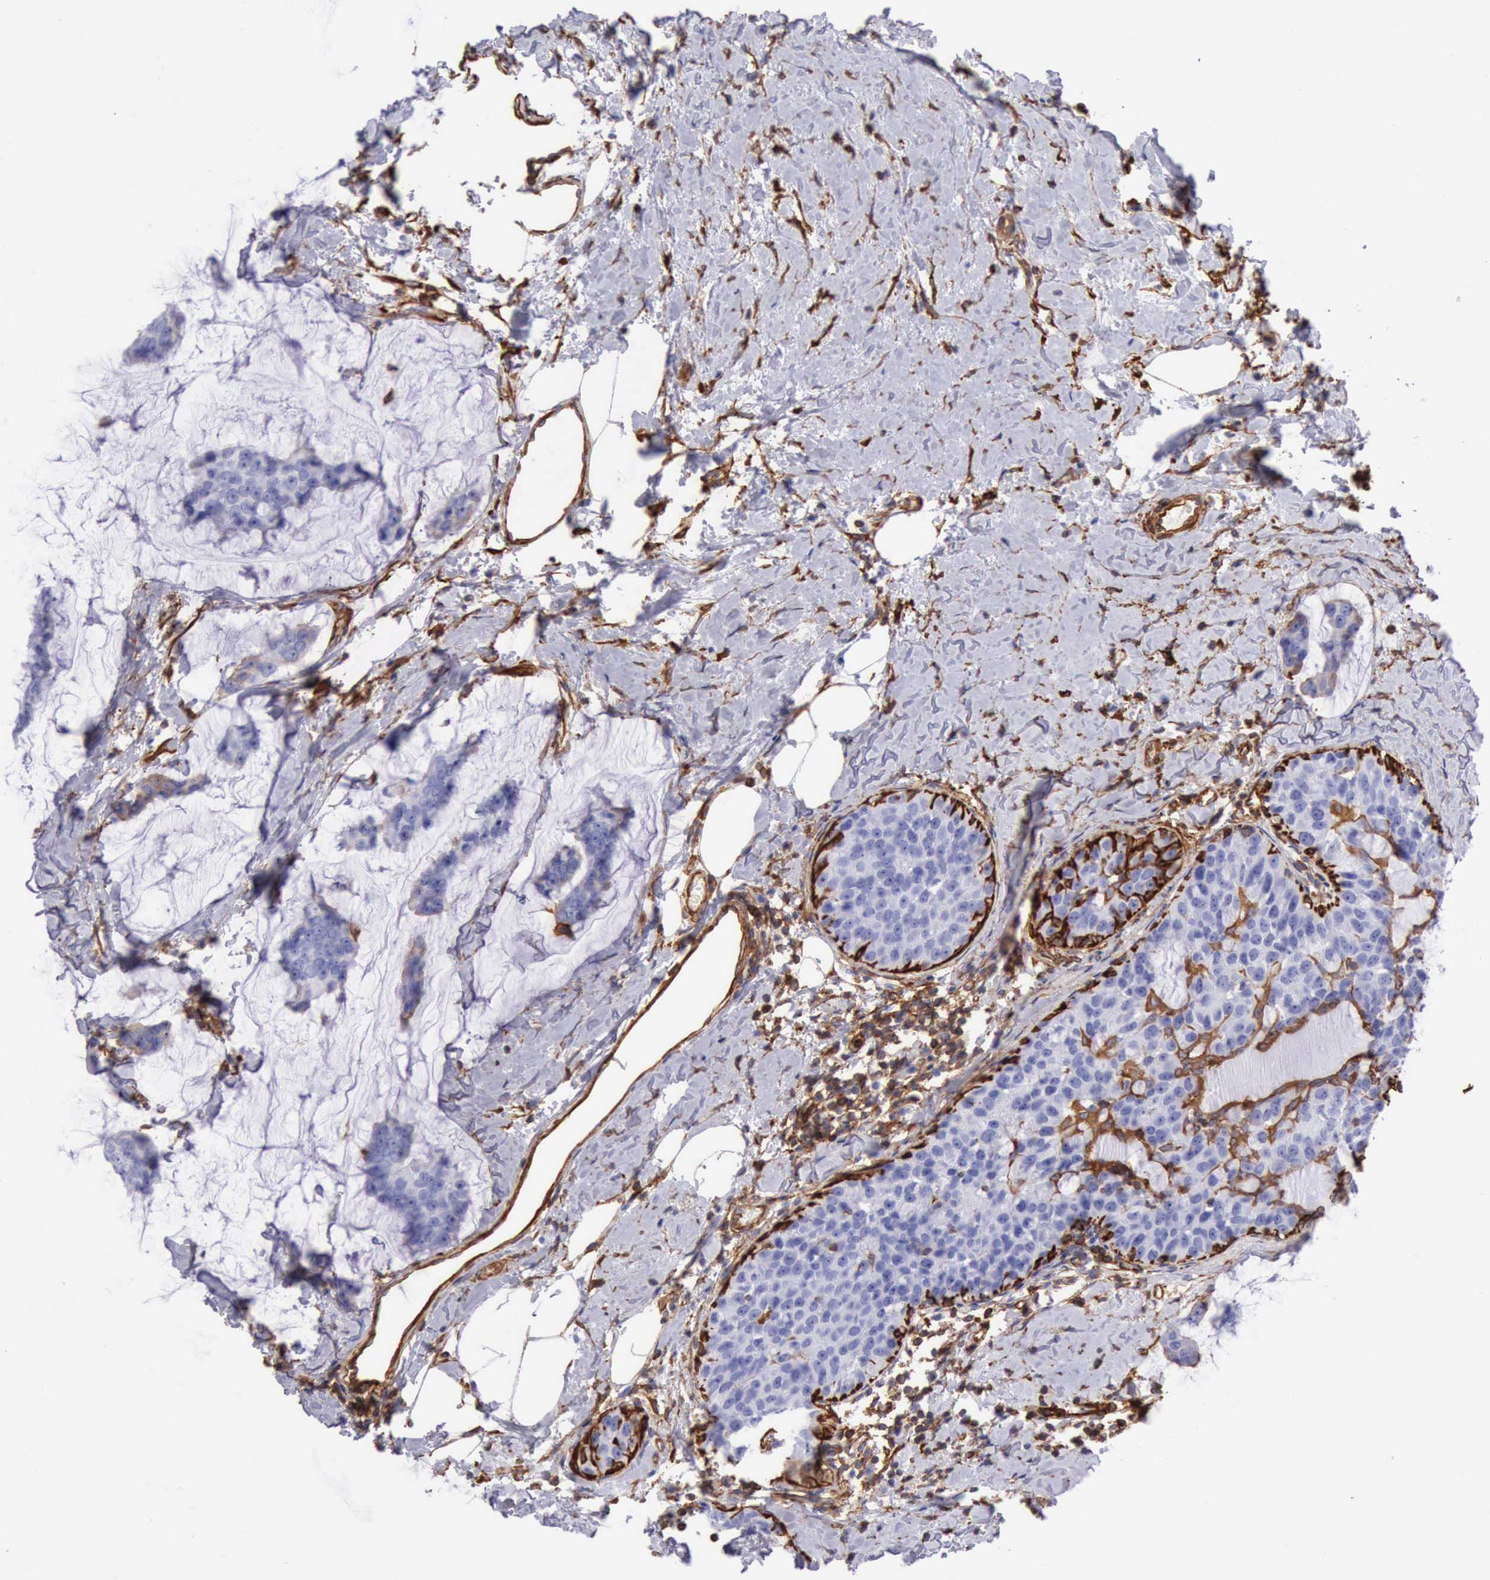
{"staining": {"intensity": "negative", "quantity": "none", "location": "none"}, "tissue": "breast cancer", "cell_type": "Tumor cells", "image_type": "cancer", "snomed": [{"axis": "morphology", "description": "Normal tissue, NOS"}, {"axis": "morphology", "description": "Duct carcinoma"}, {"axis": "topography", "description": "Breast"}], "caption": "High power microscopy photomicrograph of an immunohistochemistry photomicrograph of breast cancer (invasive ductal carcinoma), revealing no significant staining in tumor cells.", "gene": "FLNA", "patient": {"sex": "female", "age": 50}}